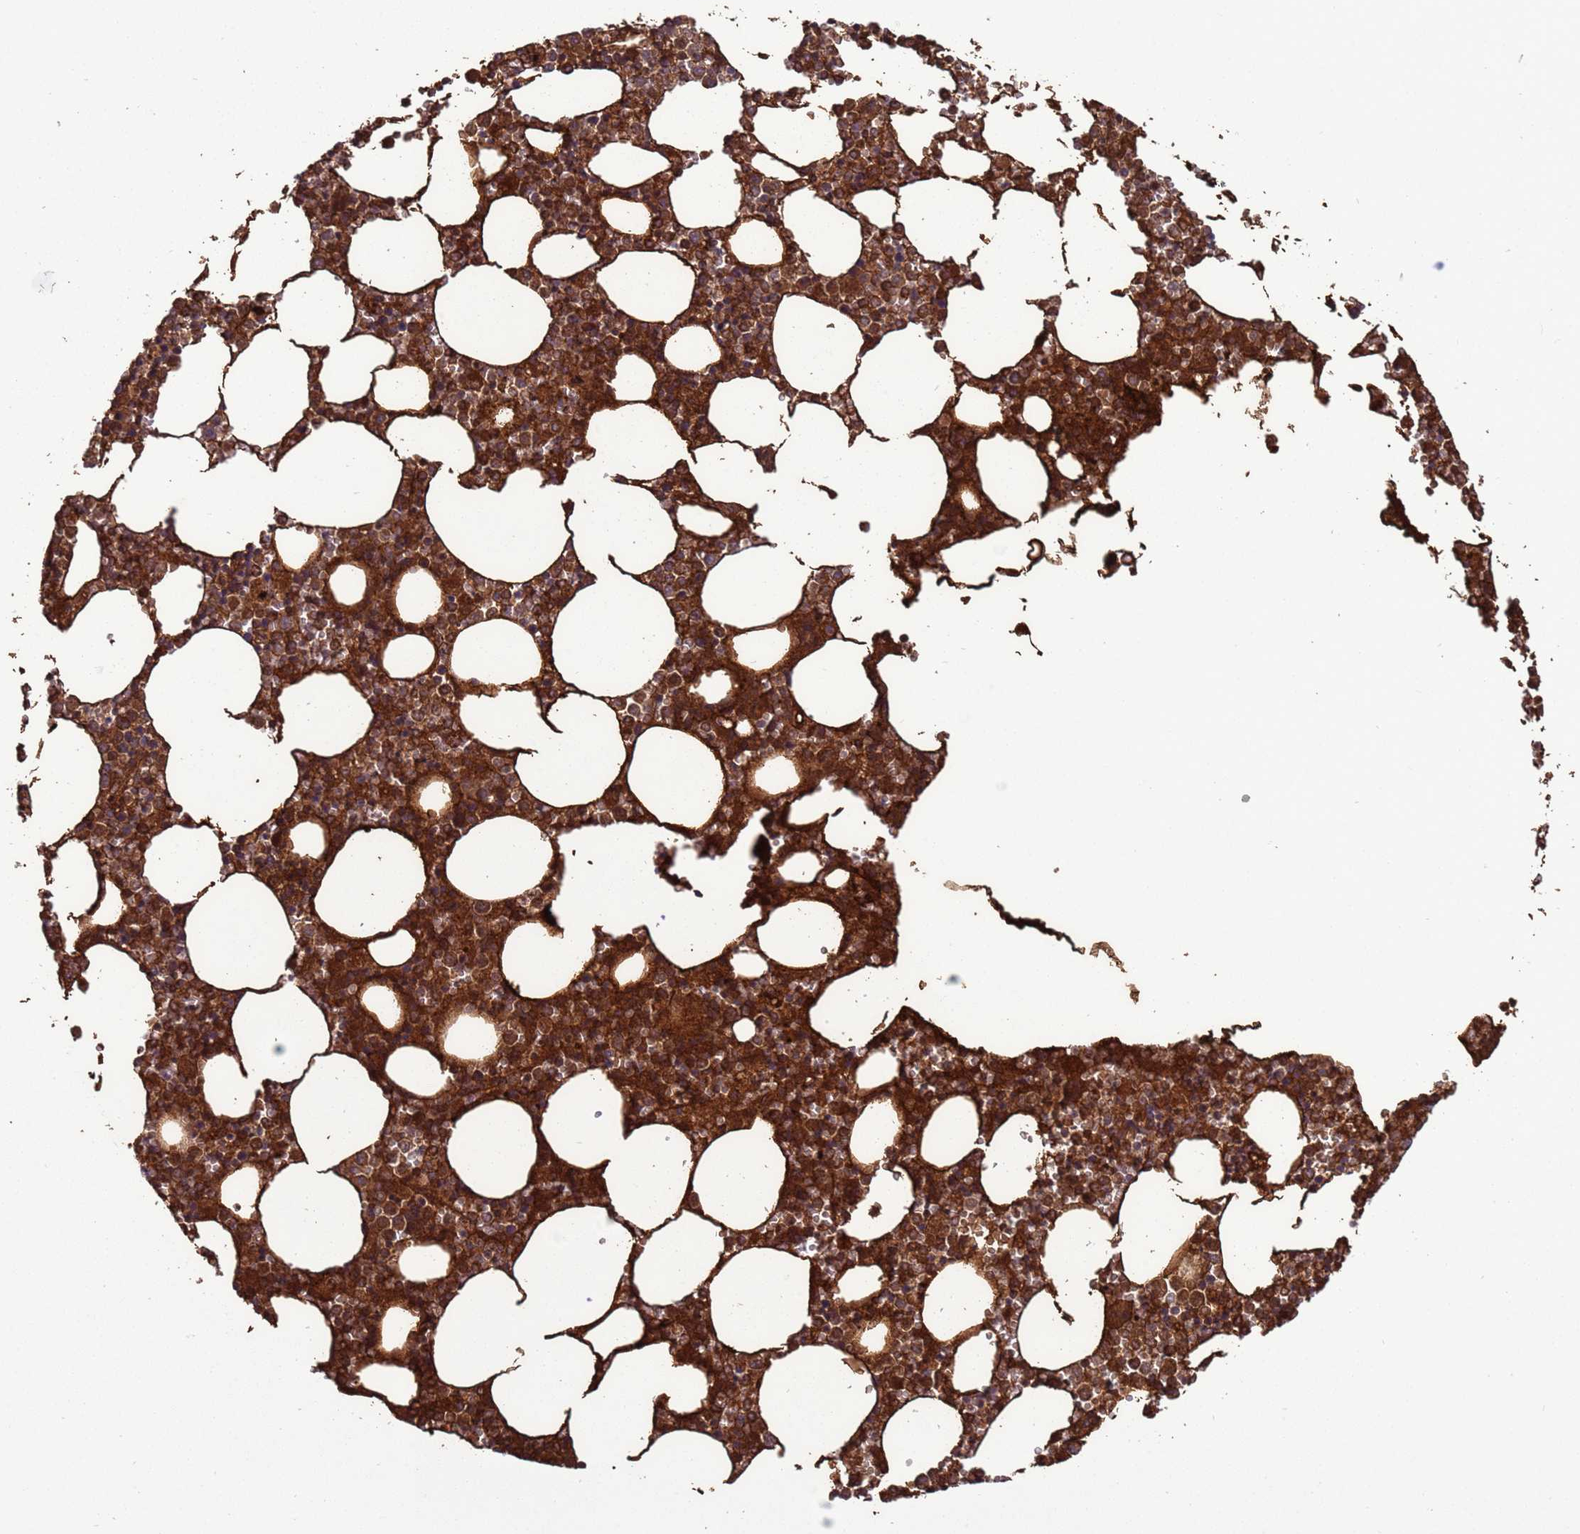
{"staining": {"intensity": "strong", "quantity": "25%-75%", "location": "cytoplasmic/membranous"}, "tissue": "bone marrow", "cell_type": "Hematopoietic cells", "image_type": "normal", "snomed": [{"axis": "morphology", "description": "Normal tissue, NOS"}, {"axis": "topography", "description": "Bone marrow"}], "caption": "Immunohistochemical staining of unremarkable human bone marrow displays 25%-75% levels of strong cytoplasmic/membranous protein staining in approximately 25%-75% of hematopoietic cells. (DAB IHC with brightfield microscopy, high magnification).", "gene": "HGH1", "patient": {"sex": "female", "age": 64}}